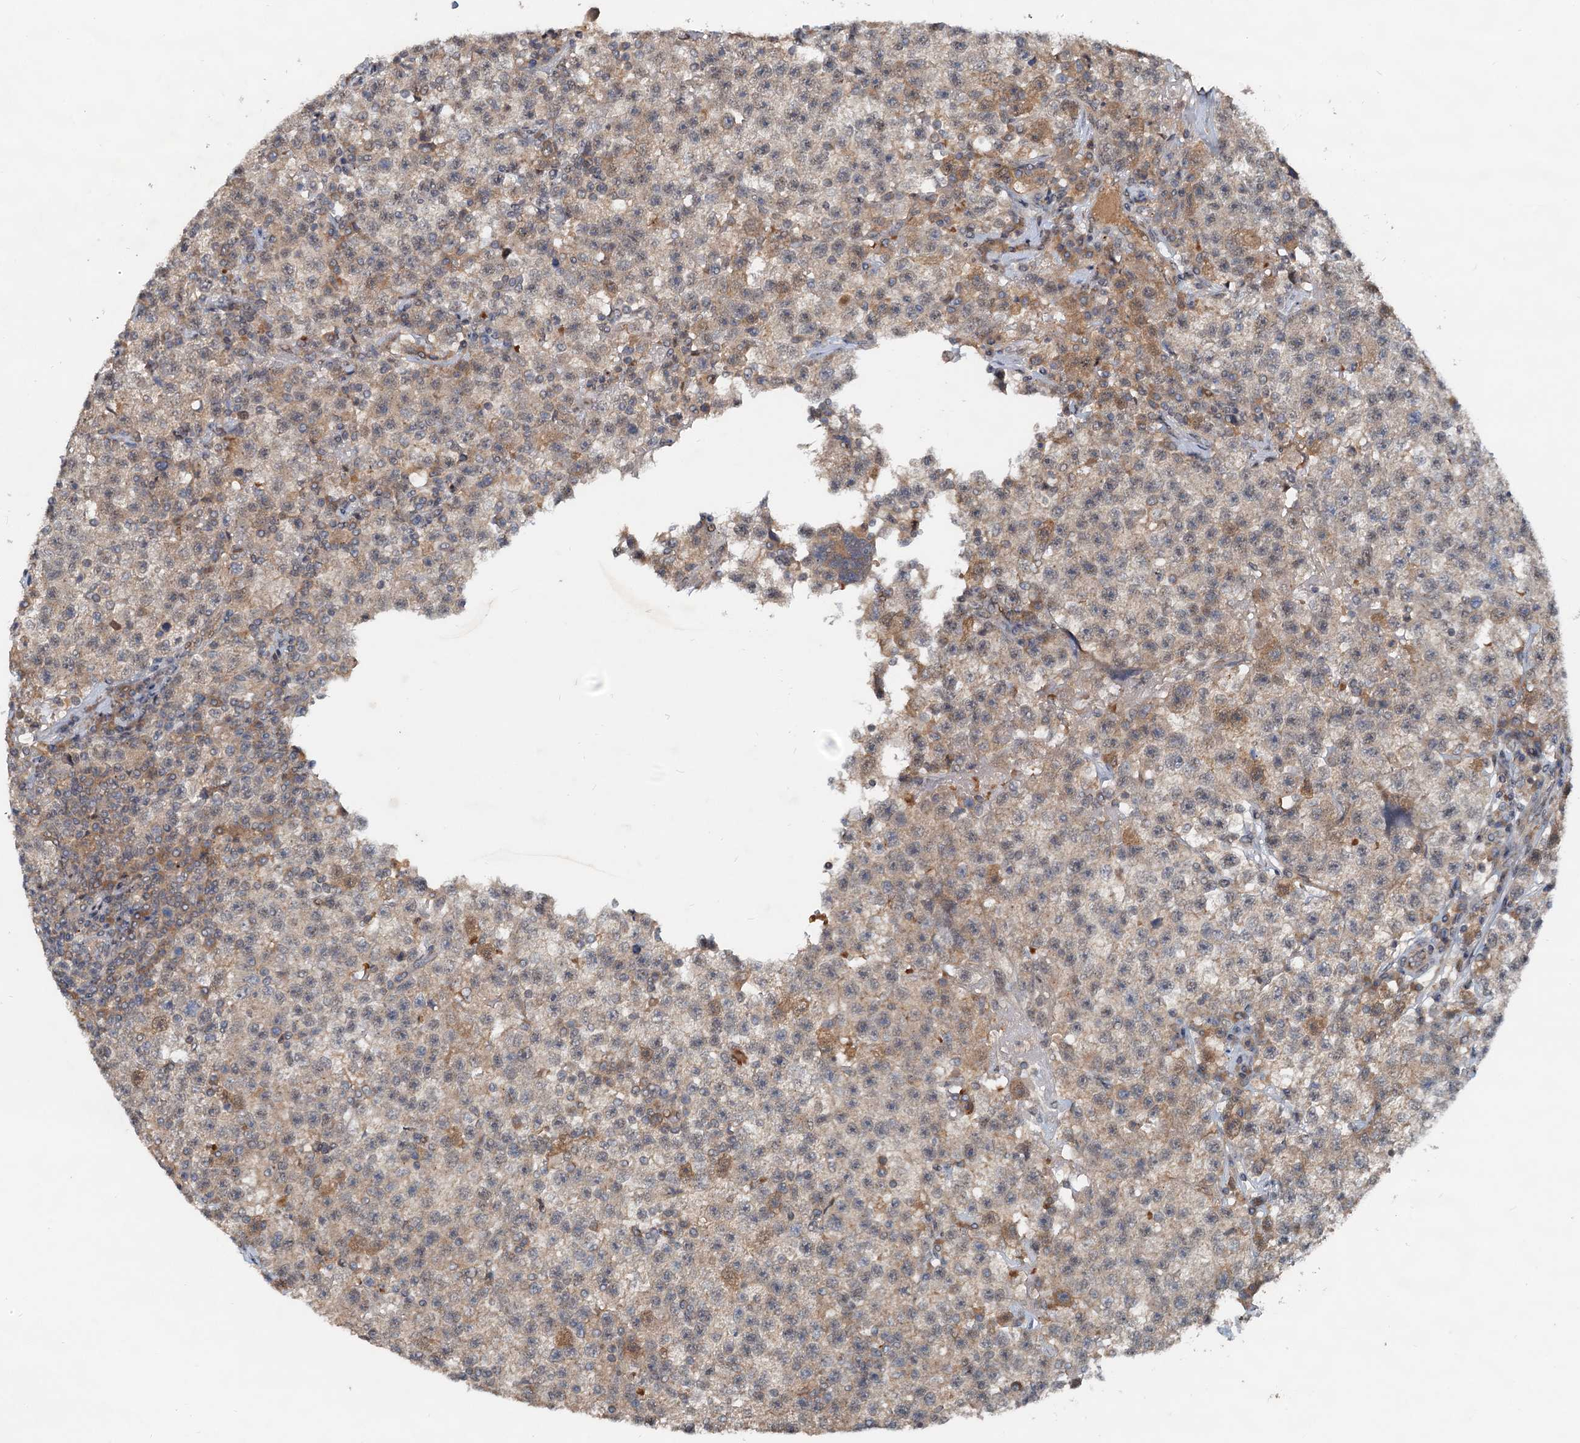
{"staining": {"intensity": "weak", "quantity": "25%-75%", "location": "cytoplasmic/membranous"}, "tissue": "testis cancer", "cell_type": "Tumor cells", "image_type": "cancer", "snomed": [{"axis": "morphology", "description": "Seminoma, NOS"}, {"axis": "topography", "description": "Testis"}], "caption": "Immunohistochemical staining of human testis cancer (seminoma) shows weak cytoplasmic/membranous protein positivity in about 25%-75% of tumor cells.", "gene": "CEP68", "patient": {"sex": "male", "age": 22}}